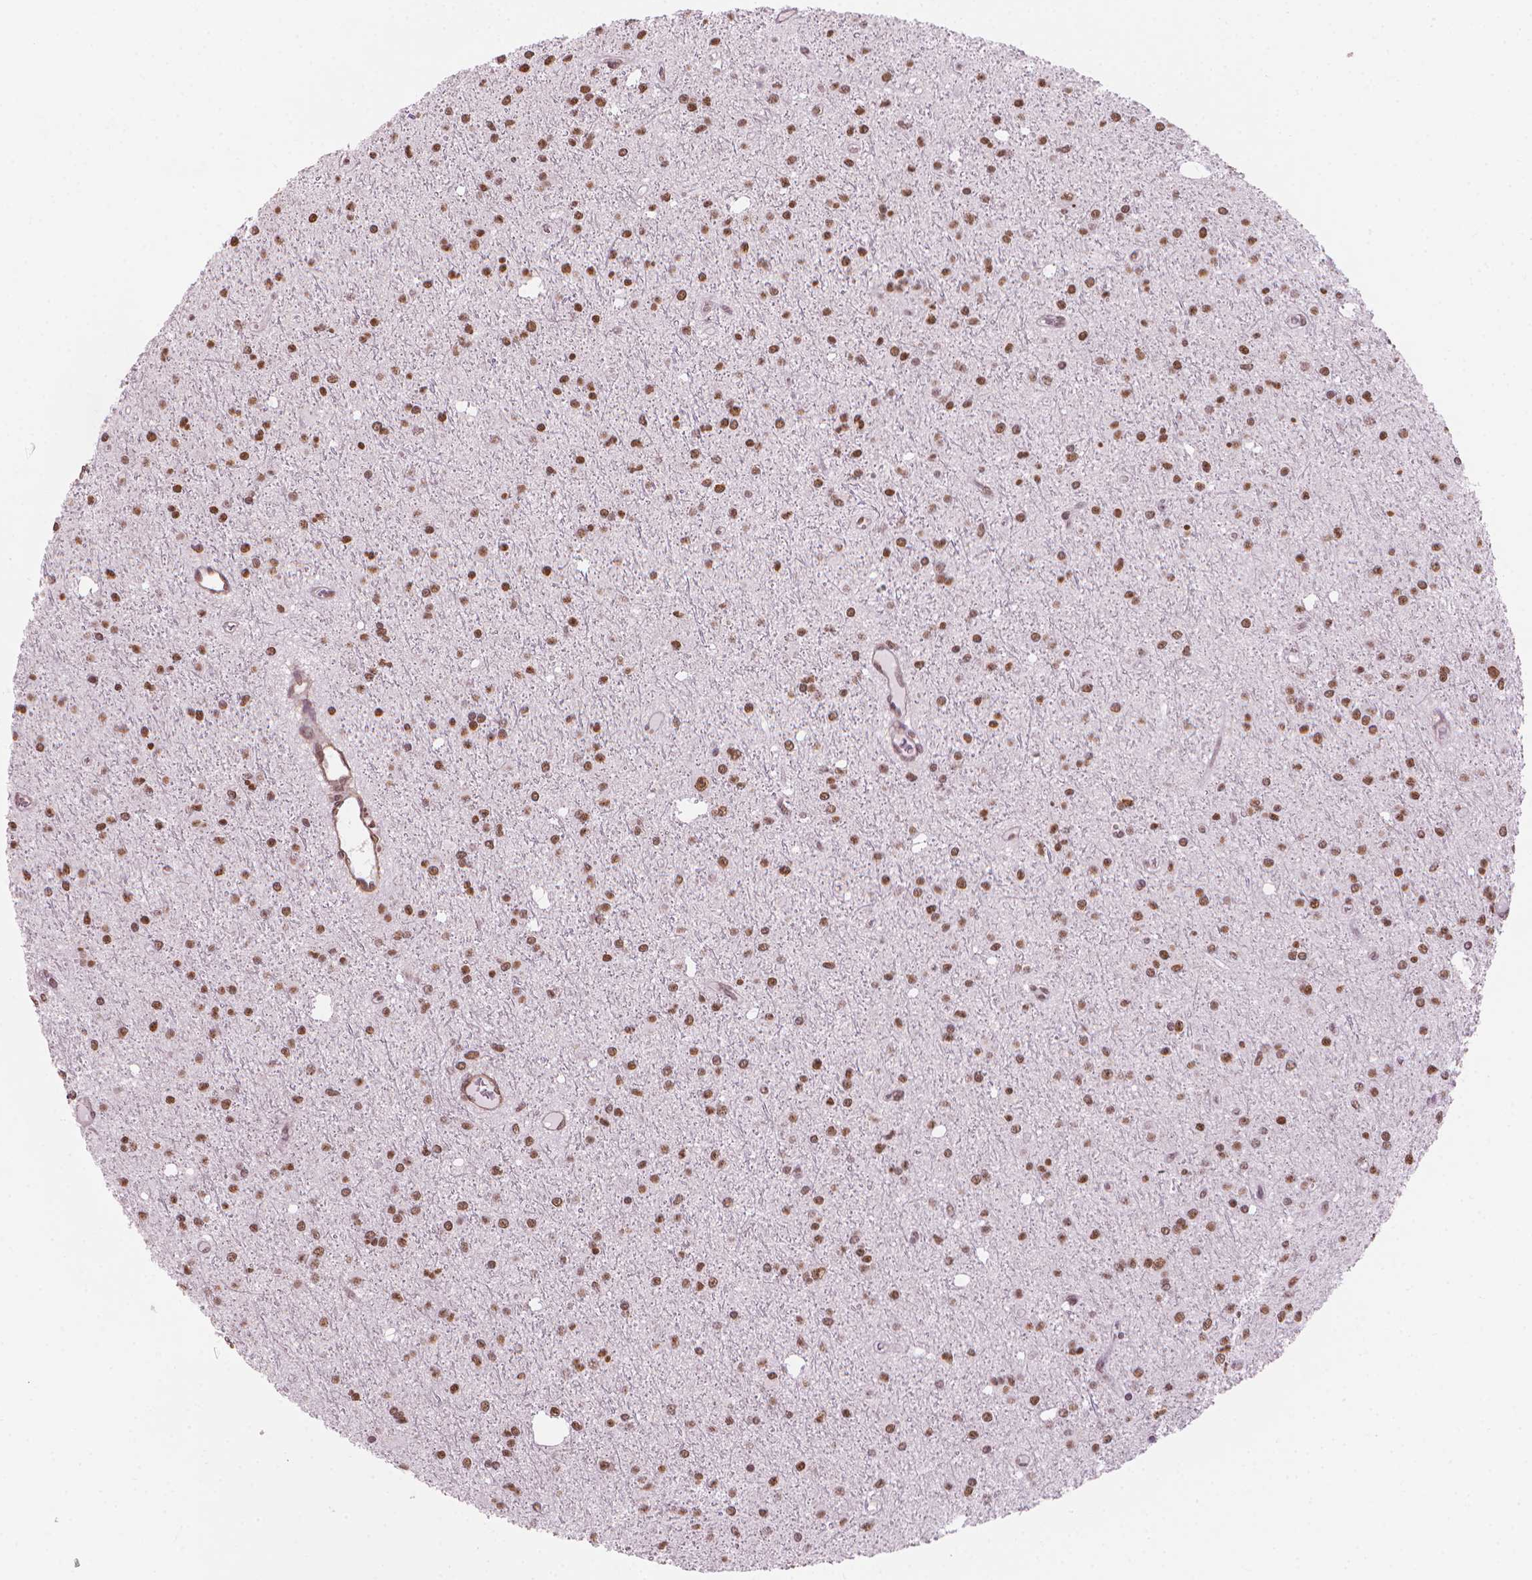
{"staining": {"intensity": "strong", "quantity": "25%-75%", "location": "nuclear"}, "tissue": "glioma", "cell_type": "Tumor cells", "image_type": "cancer", "snomed": [{"axis": "morphology", "description": "Glioma, malignant, Low grade"}, {"axis": "topography", "description": "Brain"}], "caption": "The immunohistochemical stain shows strong nuclear expression in tumor cells of malignant low-grade glioma tissue.", "gene": "HOXD4", "patient": {"sex": "male", "age": 27}}